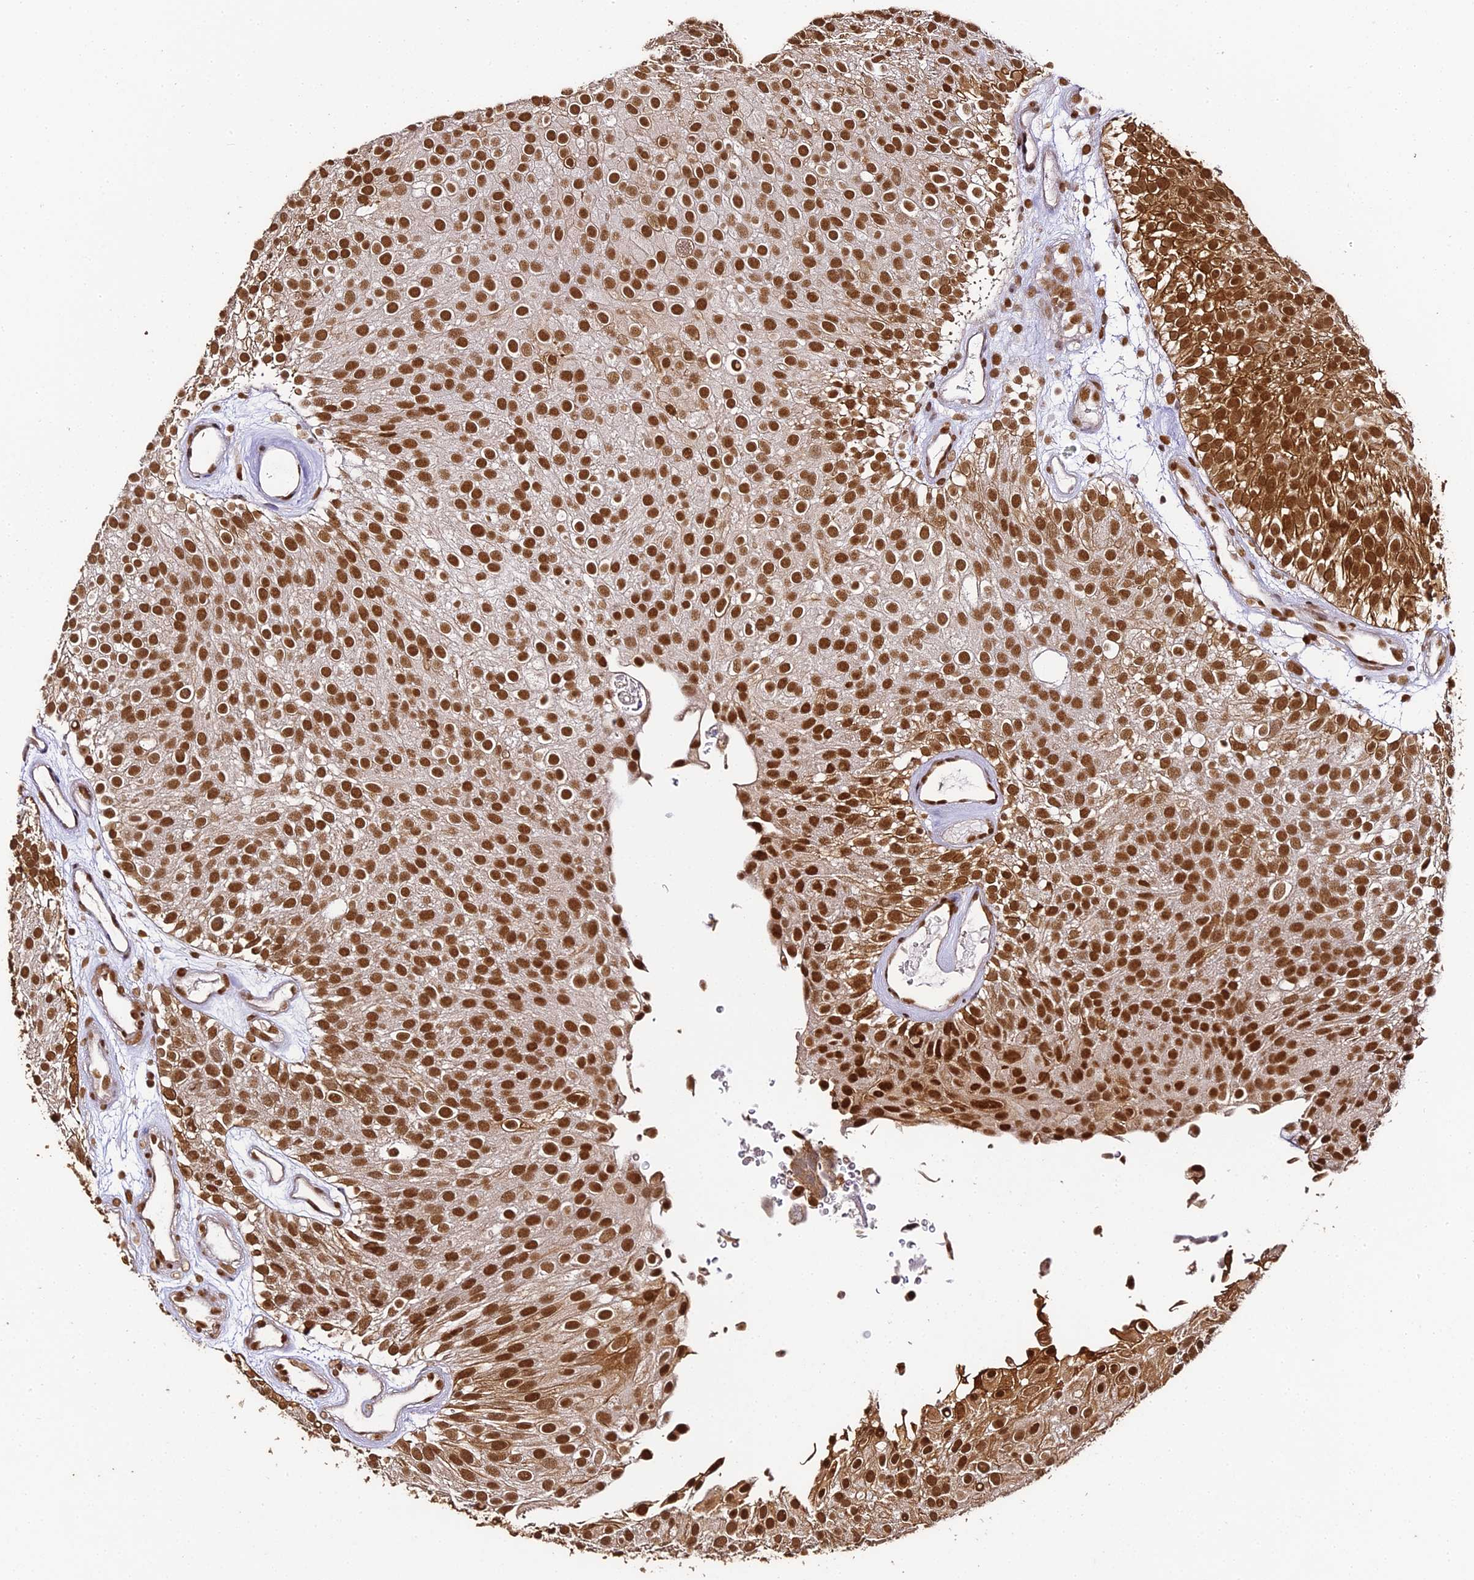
{"staining": {"intensity": "strong", "quantity": ">75%", "location": "nuclear"}, "tissue": "urothelial cancer", "cell_type": "Tumor cells", "image_type": "cancer", "snomed": [{"axis": "morphology", "description": "Urothelial carcinoma, Low grade"}, {"axis": "topography", "description": "Urinary bladder"}], "caption": "DAB immunohistochemical staining of urothelial cancer demonstrates strong nuclear protein staining in approximately >75% of tumor cells. (DAB IHC, brown staining for protein, blue staining for nuclei).", "gene": "HNRNPA1", "patient": {"sex": "male", "age": 78}}